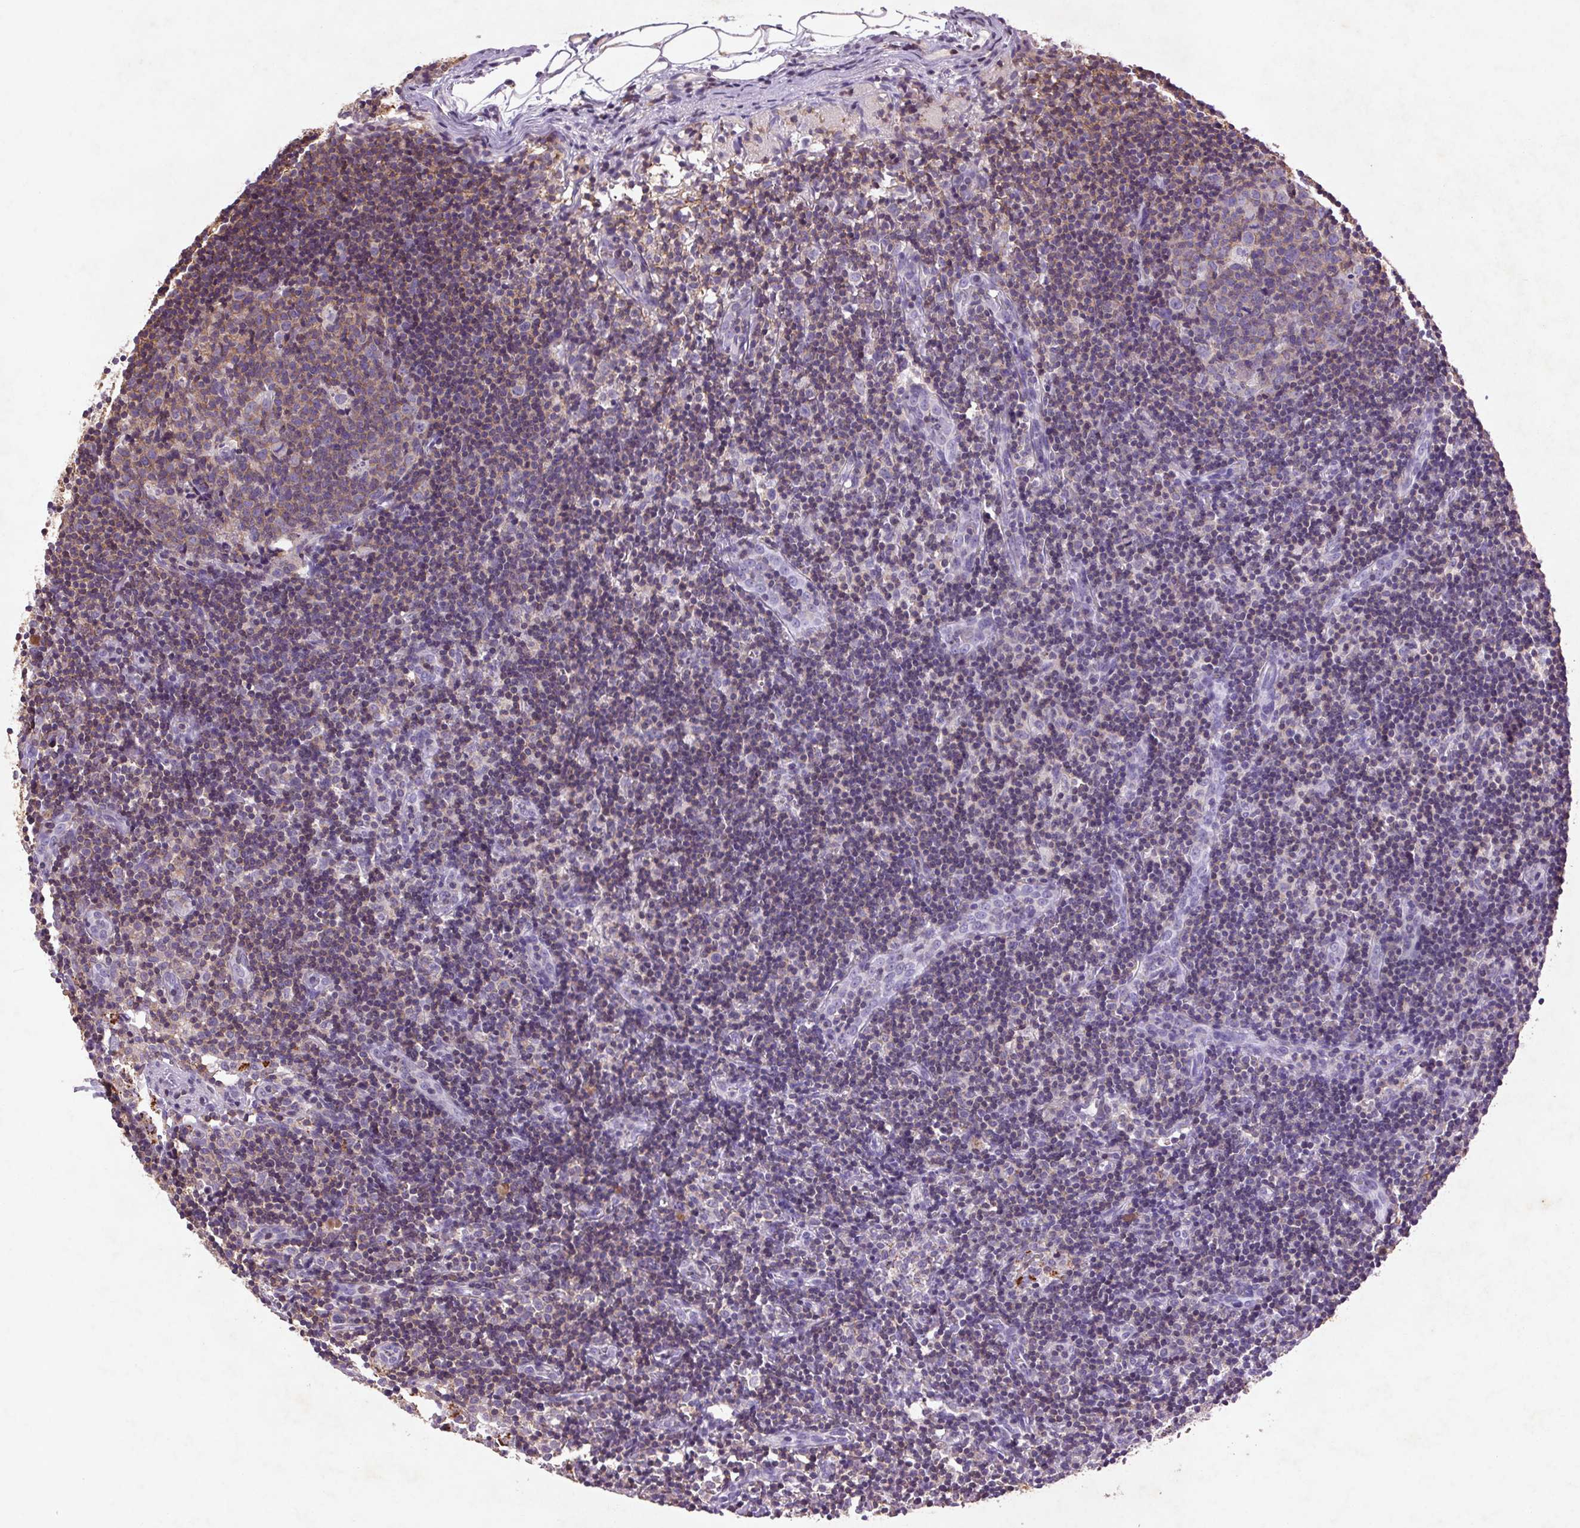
{"staining": {"intensity": "weak", "quantity": "<25%", "location": "cytoplasmic/membranous"}, "tissue": "lymph node", "cell_type": "Germinal center cells", "image_type": "normal", "snomed": [{"axis": "morphology", "description": "Normal tissue, NOS"}, {"axis": "topography", "description": "Lymph node"}], "caption": "IHC histopathology image of normal lymph node stained for a protein (brown), which exhibits no staining in germinal center cells. Brightfield microscopy of IHC stained with DAB (3,3'-diaminobenzidine) (brown) and hematoxylin (blue), captured at high magnification.", "gene": "FNDC7", "patient": {"sex": "female", "age": 41}}